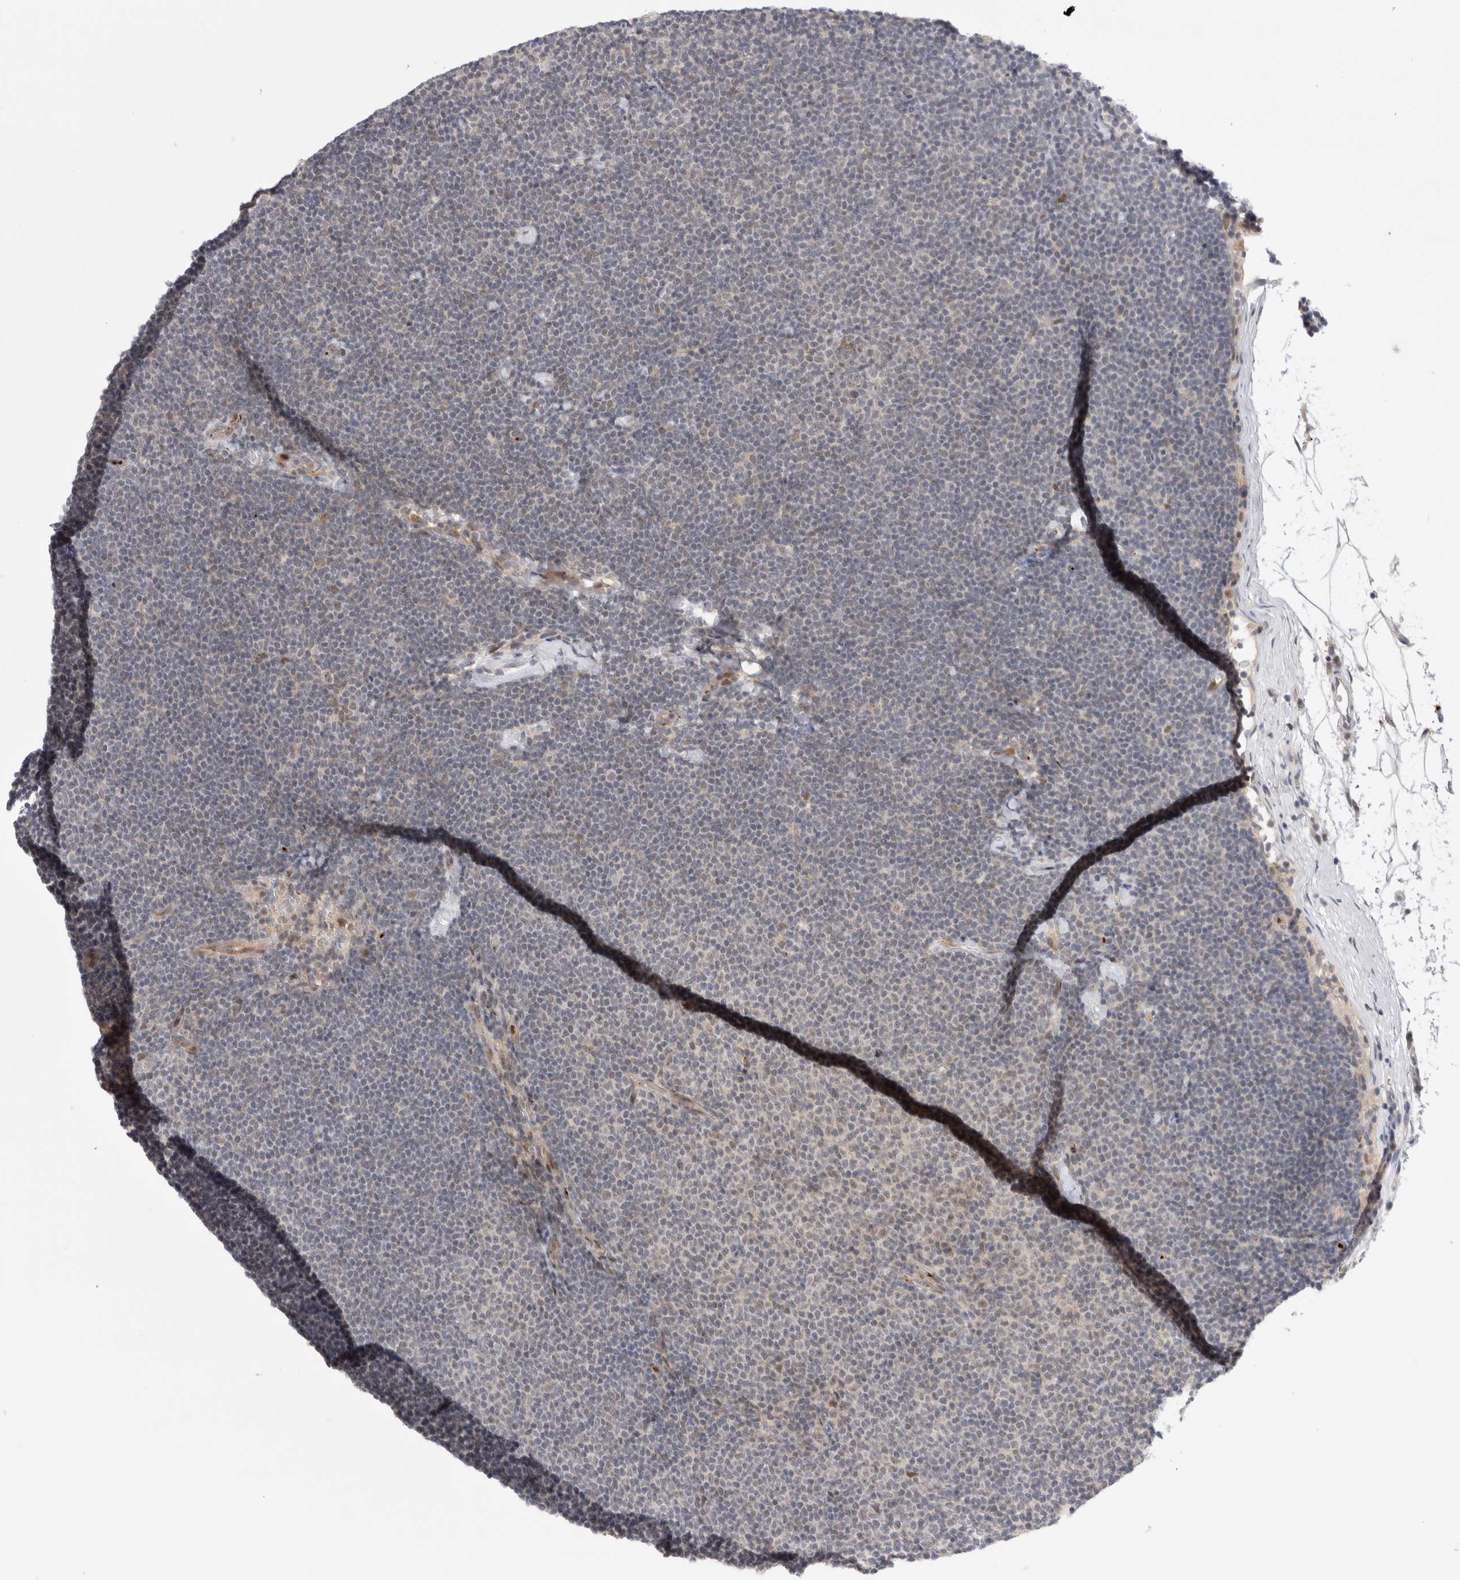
{"staining": {"intensity": "negative", "quantity": "none", "location": "none"}, "tissue": "lymphoma", "cell_type": "Tumor cells", "image_type": "cancer", "snomed": [{"axis": "morphology", "description": "Malignant lymphoma, non-Hodgkin's type, Low grade"}, {"axis": "topography", "description": "Lymph node"}], "caption": "This is an immunohistochemistry photomicrograph of human low-grade malignant lymphoma, non-Hodgkin's type. There is no positivity in tumor cells.", "gene": "VPS28", "patient": {"sex": "female", "age": 53}}